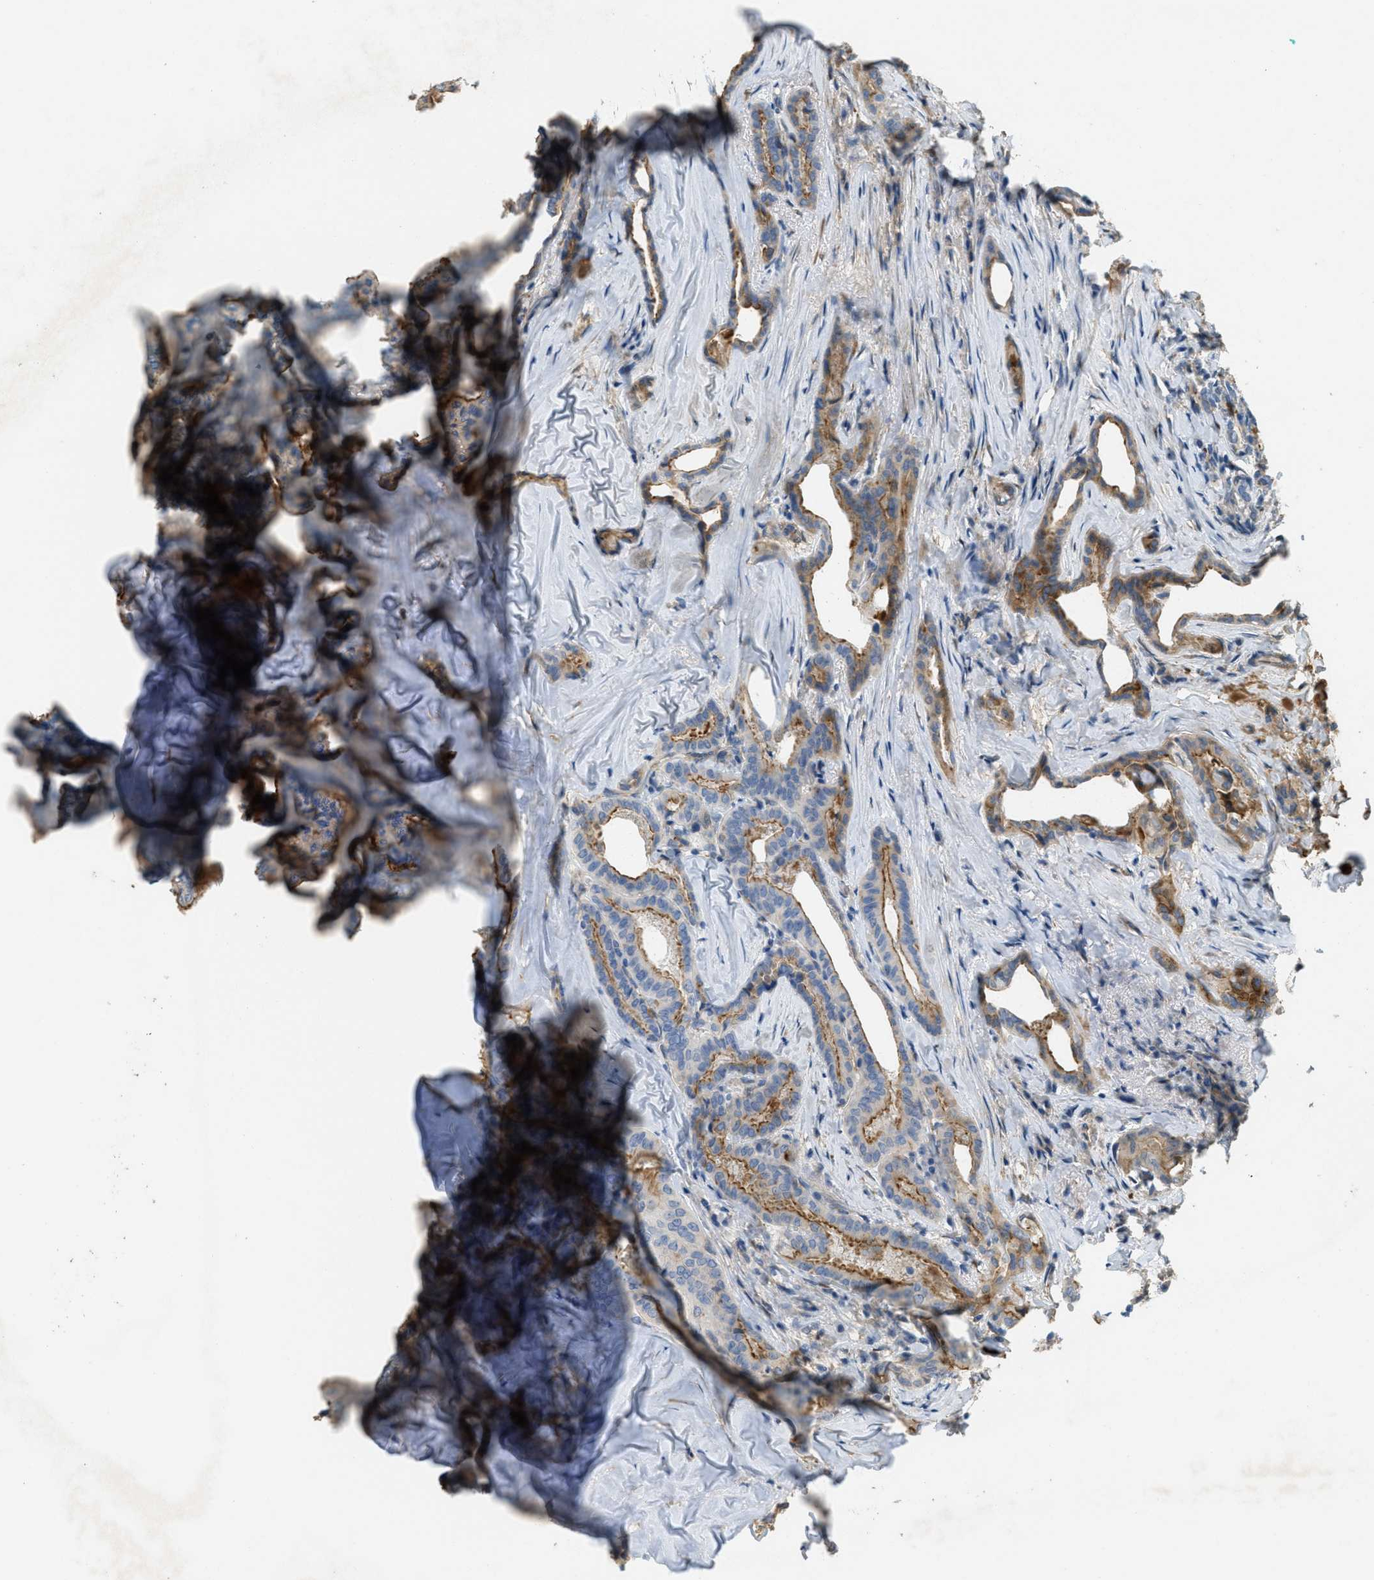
{"staining": {"intensity": "moderate", "quantity": "25%-75%", "location": "cytoplasmic/membranous"}, "tissue": "thyroid cancer", "cell_type": "Tumor cells", "image_type": "cancer", "snomed": [{"axis": "morphology", "description": "Papillary adenocarcinoma, NOS"}, {"axis": "topography", "description": "Thyroid gland"}], "caption": "This is a micrograph of IHC staining of thyroid cancer, which shows moderate expression in the cytoplasmic/membranous of tumor cells.", "gene": "ADCY5", "patient": {"sex": "female", "age": 42}}